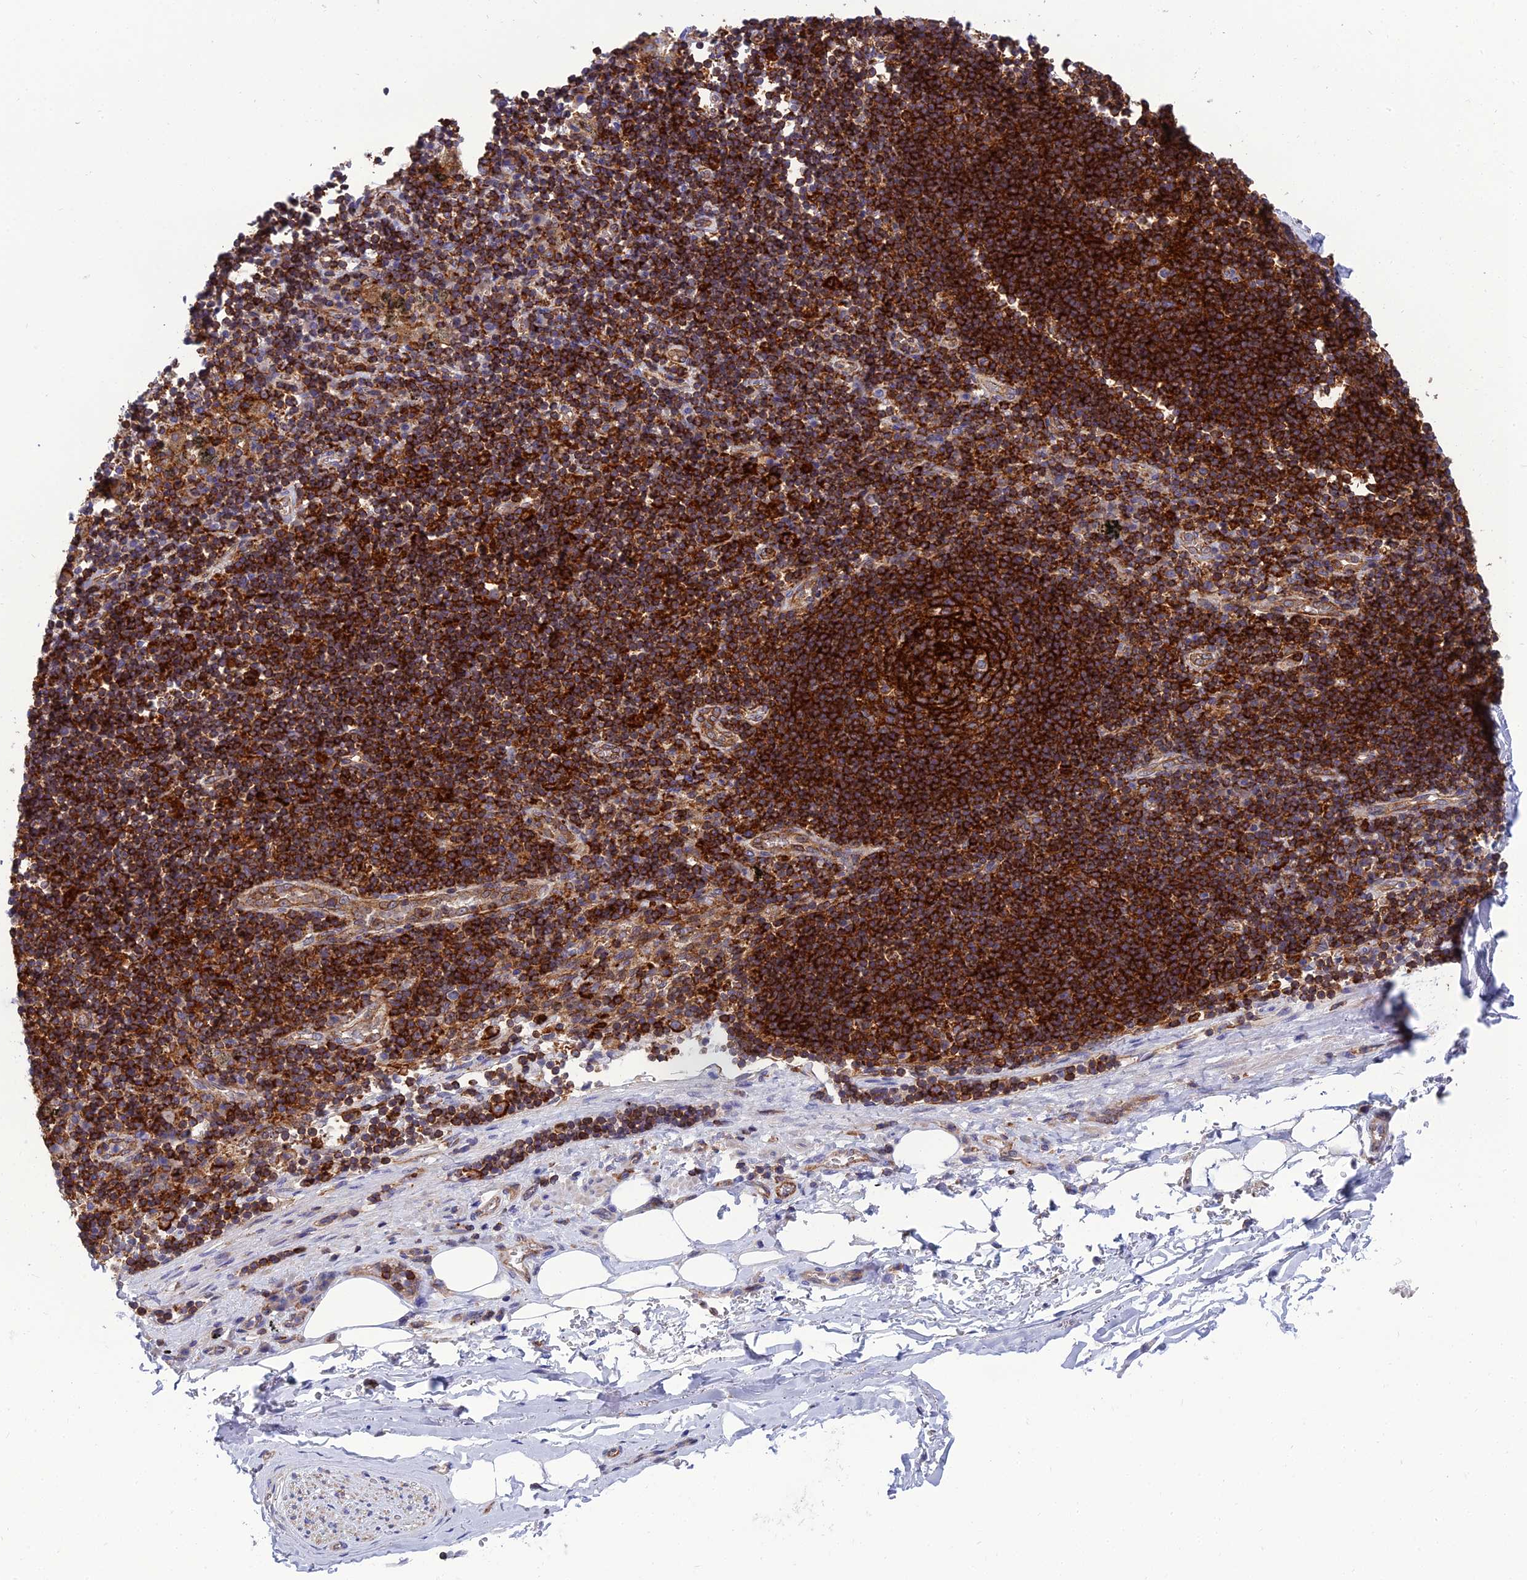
{"staining": {"intensity": "negative", "quantity": "none", "location": "none"}, "tissue": "adipose tissue", "cell_type": "Adipocytes", "image_type": "normal", "snomed": [{"axis": "morphology", "description": "Normal tissue, NOS"}, {"axis": "topography", "description": "Lymph node"}, {"axis": "topography", "description": "Cartilage tissue"}, {"axis": "topography", "description": "Bronchus"}], "caption": "Immunohistochemical staining of benign adipose tissue reveals no significant expression in adipocytes. The staining was performed using DAB (3,3'-diaminobenzidine) to visualize the protein expression in brown, while the nuclei were stained in blue with hematoxylin (Magnification: 20x).", "gene": "PPP1R18", "patient": {"sex": "male", "age": 63}}